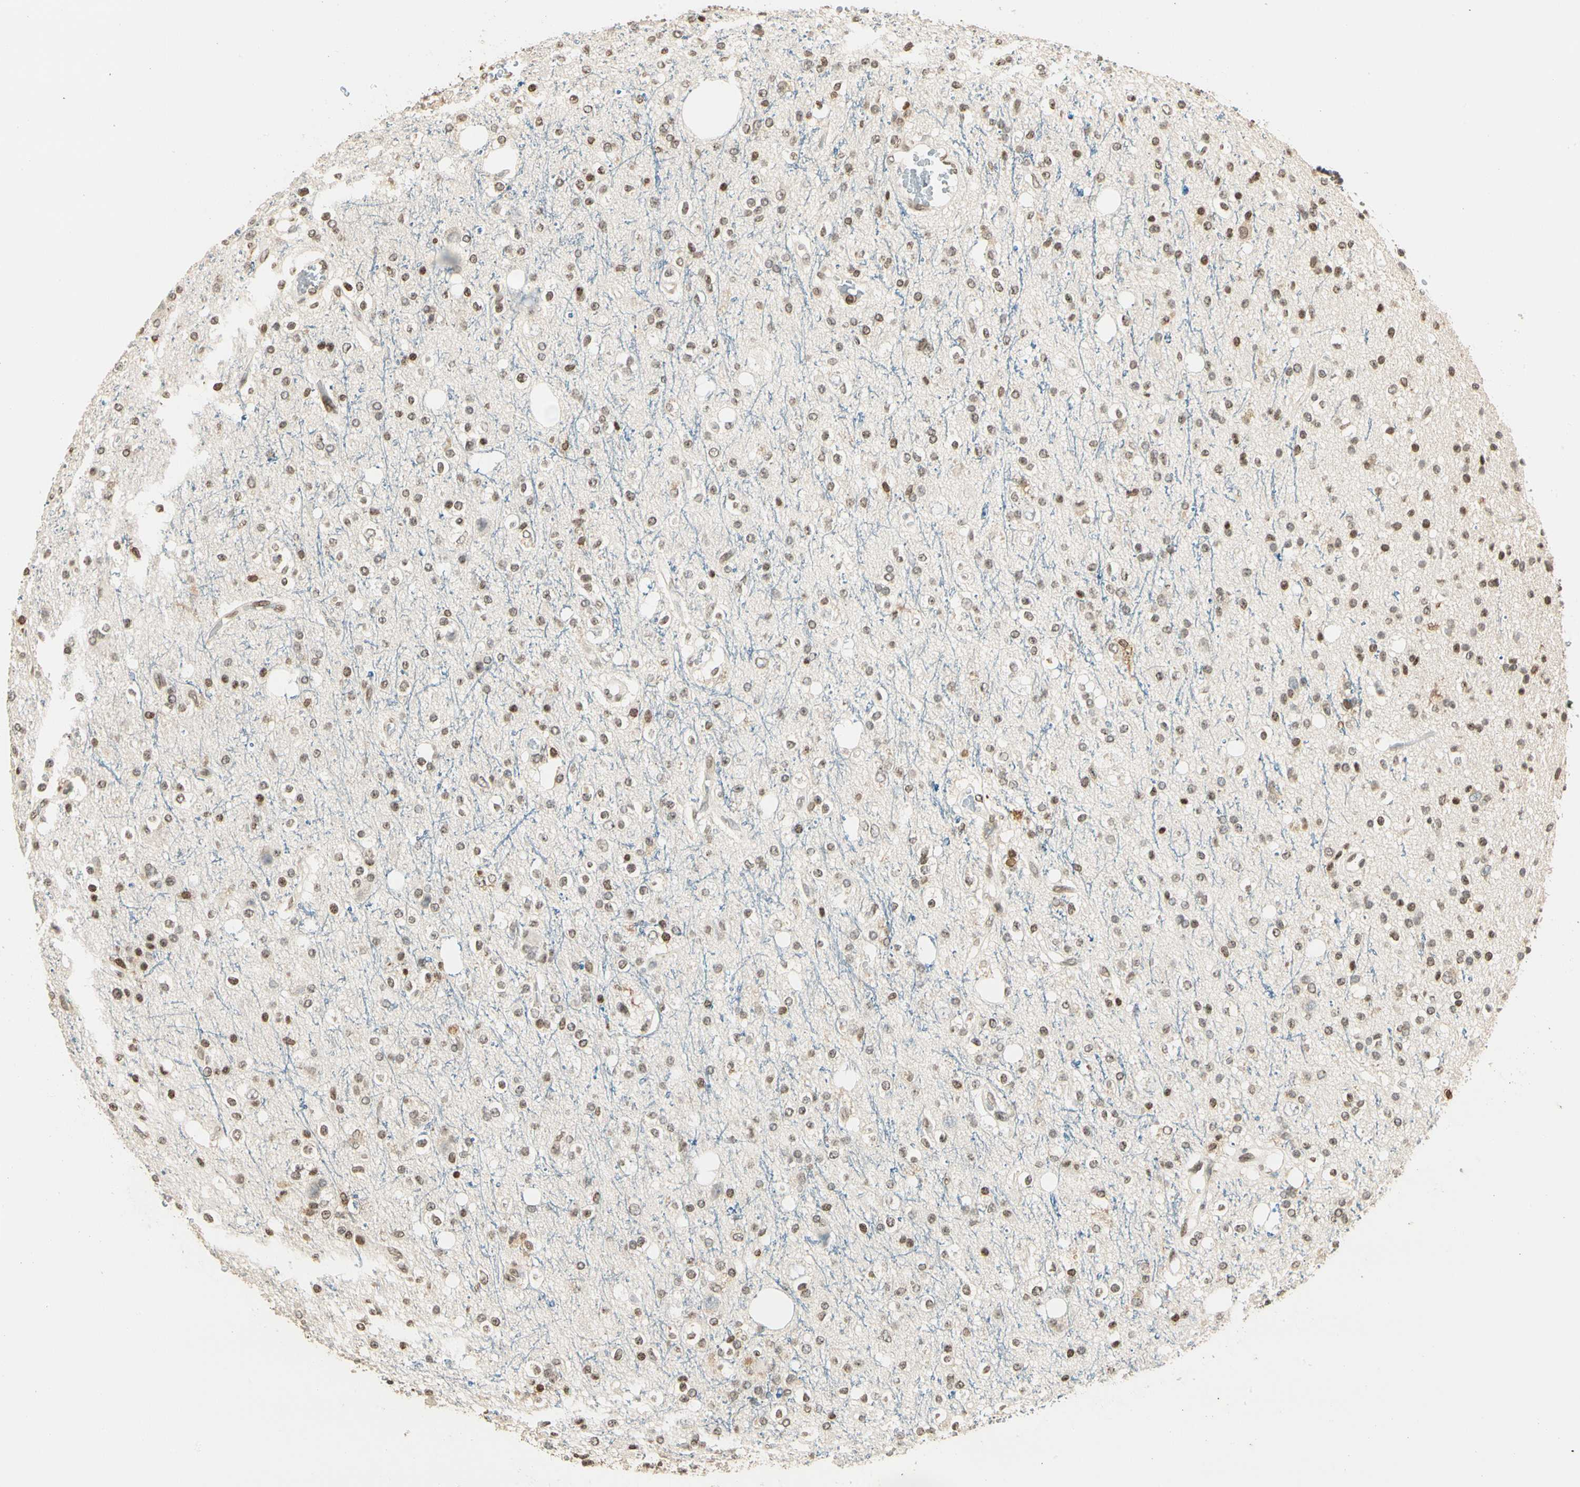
{"staining": {"intensity": "moderate", "quantity": ">75%", "location": "nuclear"}, "tissue": "glioma", "cell_type": "Tumor cells", "image_type": "cancer", "snomed": [{"axis": "morphology", "description": "Glioma, malignant, High grade"}, {"axis": "topography", "description": "Brain"}], "caption": "Tumor cells display moderate nuclear expression in approximately >75% of cells in glioma. The staining was performed using DAB, with brown indicating positive protein expression. Nuclei are stained blue with hematoxylin.", "gene": "FER", "patient": {"sex": "male", "age": 47}}